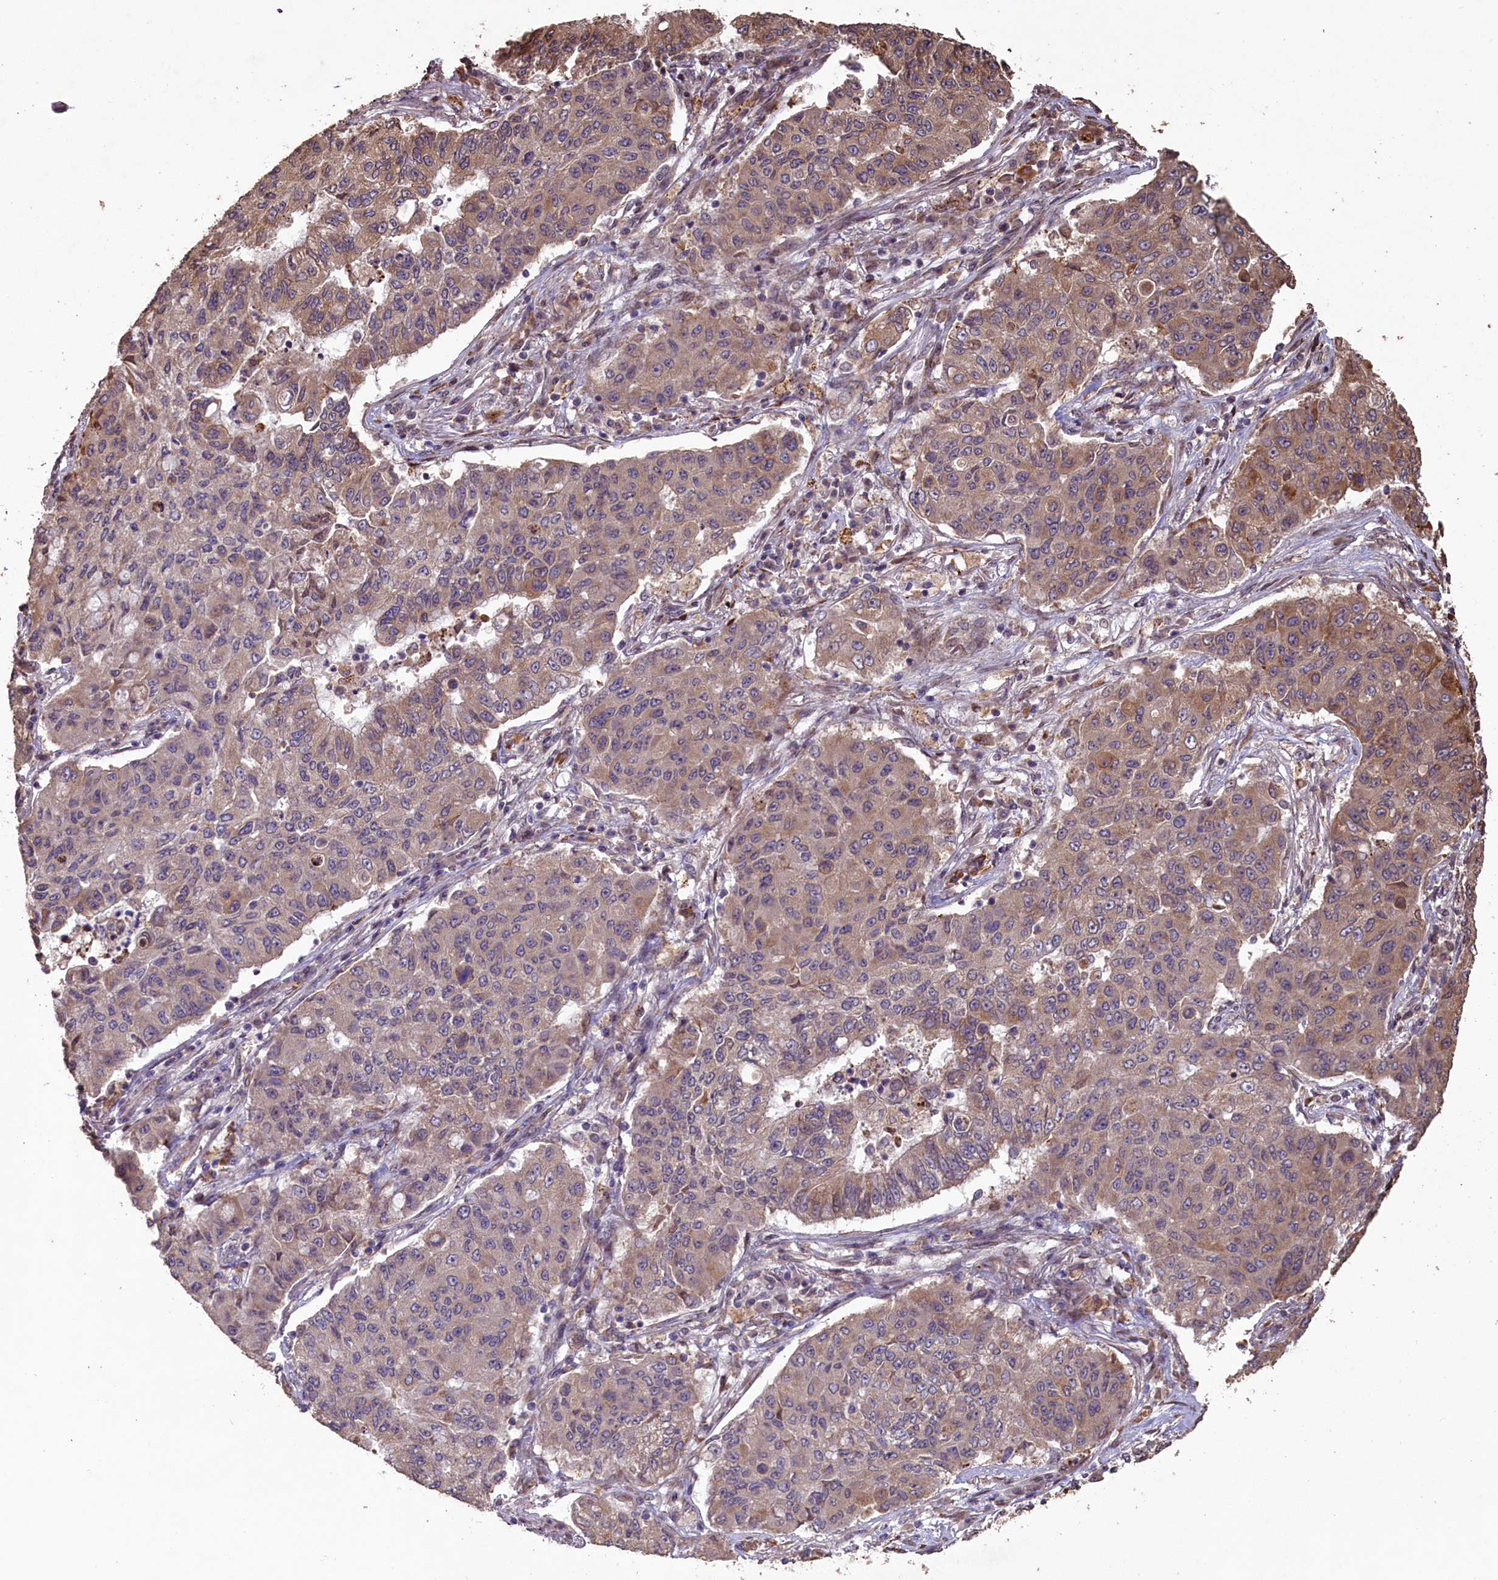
{"staining": {"intensity": "weak", "quantity": "25%-75%", "location": "cytoplasmic/membranous"}, "tissue": "lung cancer", "cell_type": "Tumor cells", "image_type": "cancer", "snomed": [{"axis": "morphology", "description": "Squamous cell carcinoma, NOS"}, {"axis": "topography", "description": "Lung"}], "caption": "Lung cancer (squamous cell carcinoma) stained with a brown dye displays weak cytoplasmic/membranous positive expression in about 25%-75% of tumor cells.", "gene": "SLC38A7", "patient": {"sex": "male", "age": 74}}